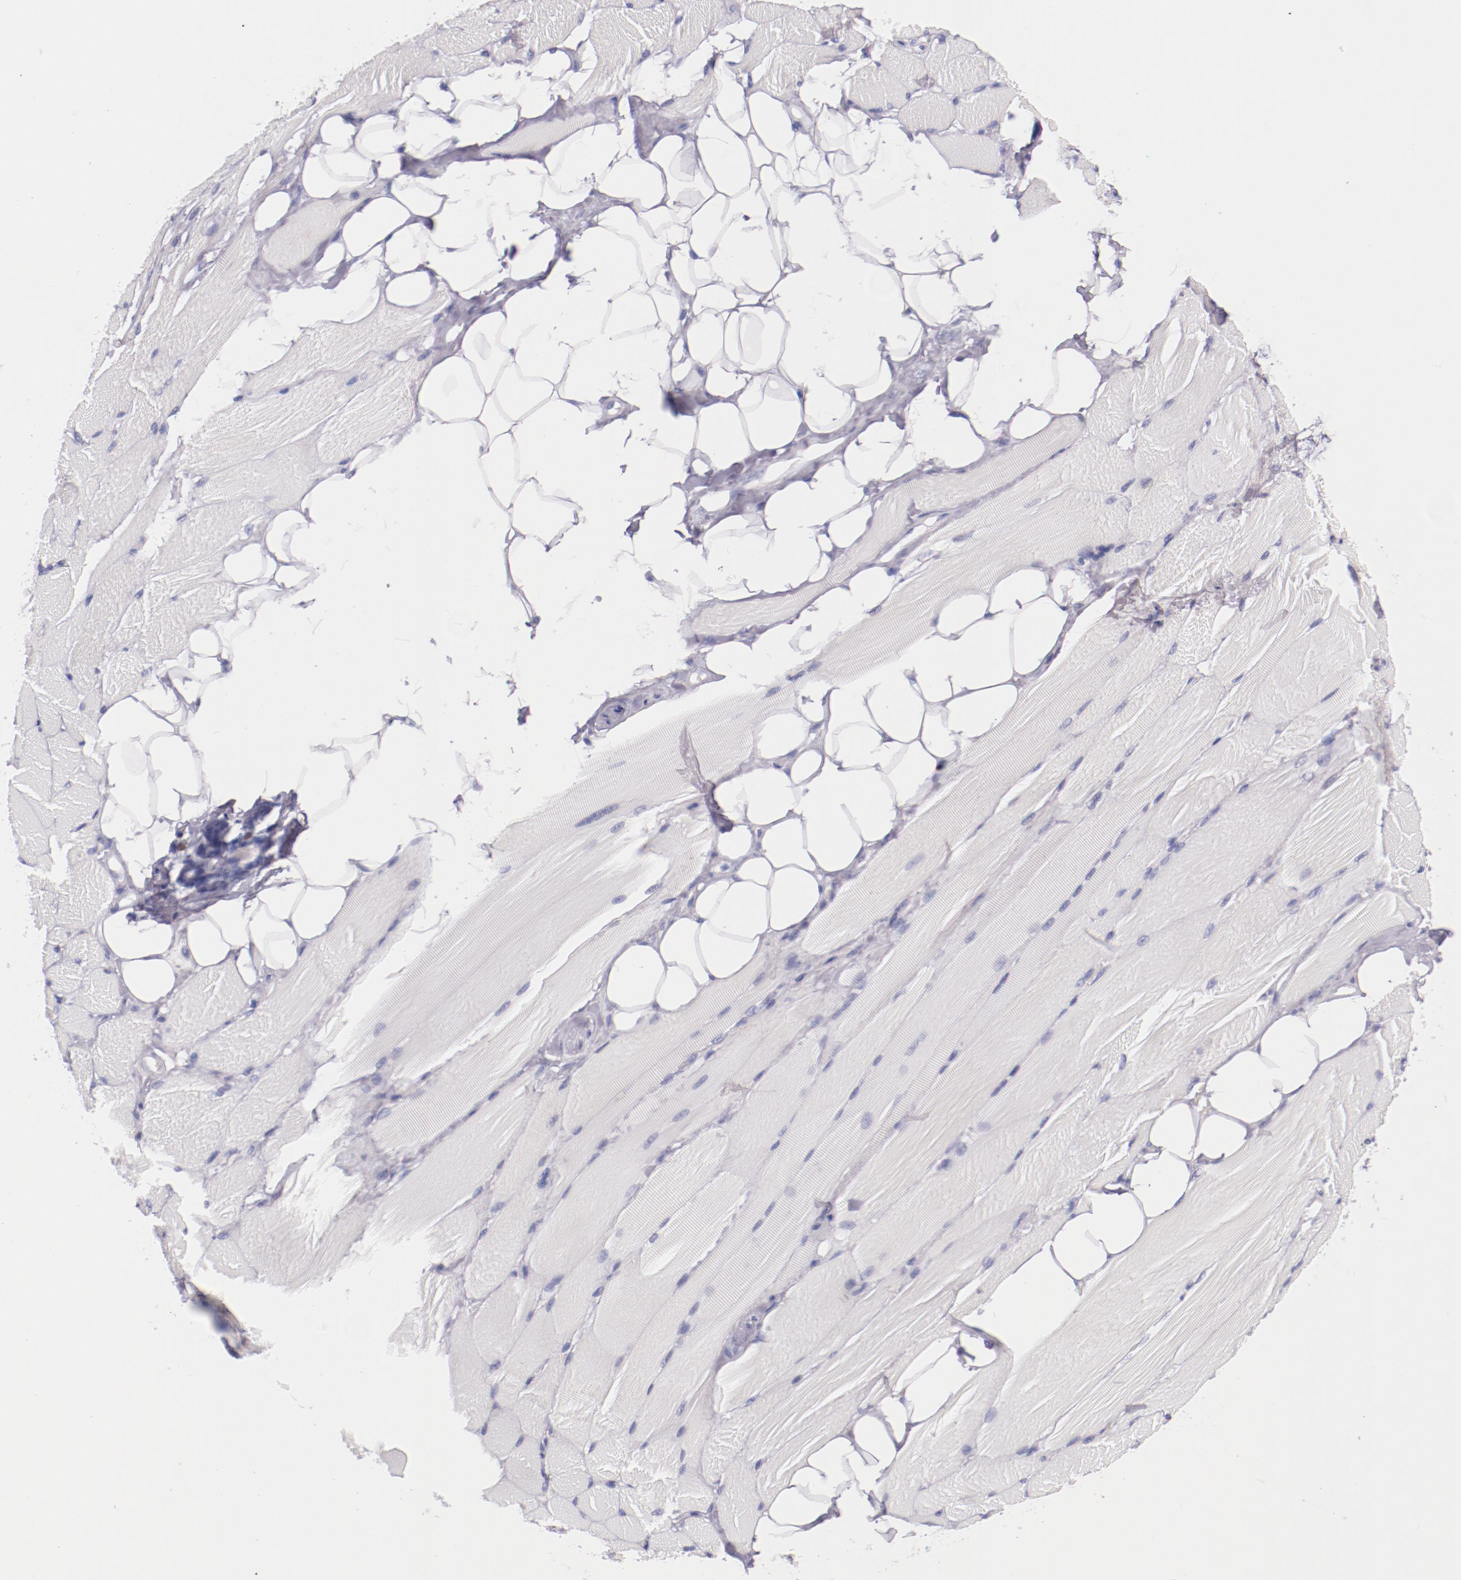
{"staining": {"intensity": "negative", "quantity": "none", "location": "none"}, "tissue": "skeletal muscle", "cell_type": "Myocytes", "image_type": "normal", "snomed": [{"axis": "morphology", "description": "Normal tissue, NOS"}, {"axis": "topography", "description": "Skeletal muscle"}, {"axis": "topography", "description": "Peripheral nerve tissue"}], "caption": "Skeletal muscle stained for a protein using immunohistochemistry (IHC) exhibits no staining myocytes.", "gene": "IRF4", "patient": {"sex": "female", "age": 84}}